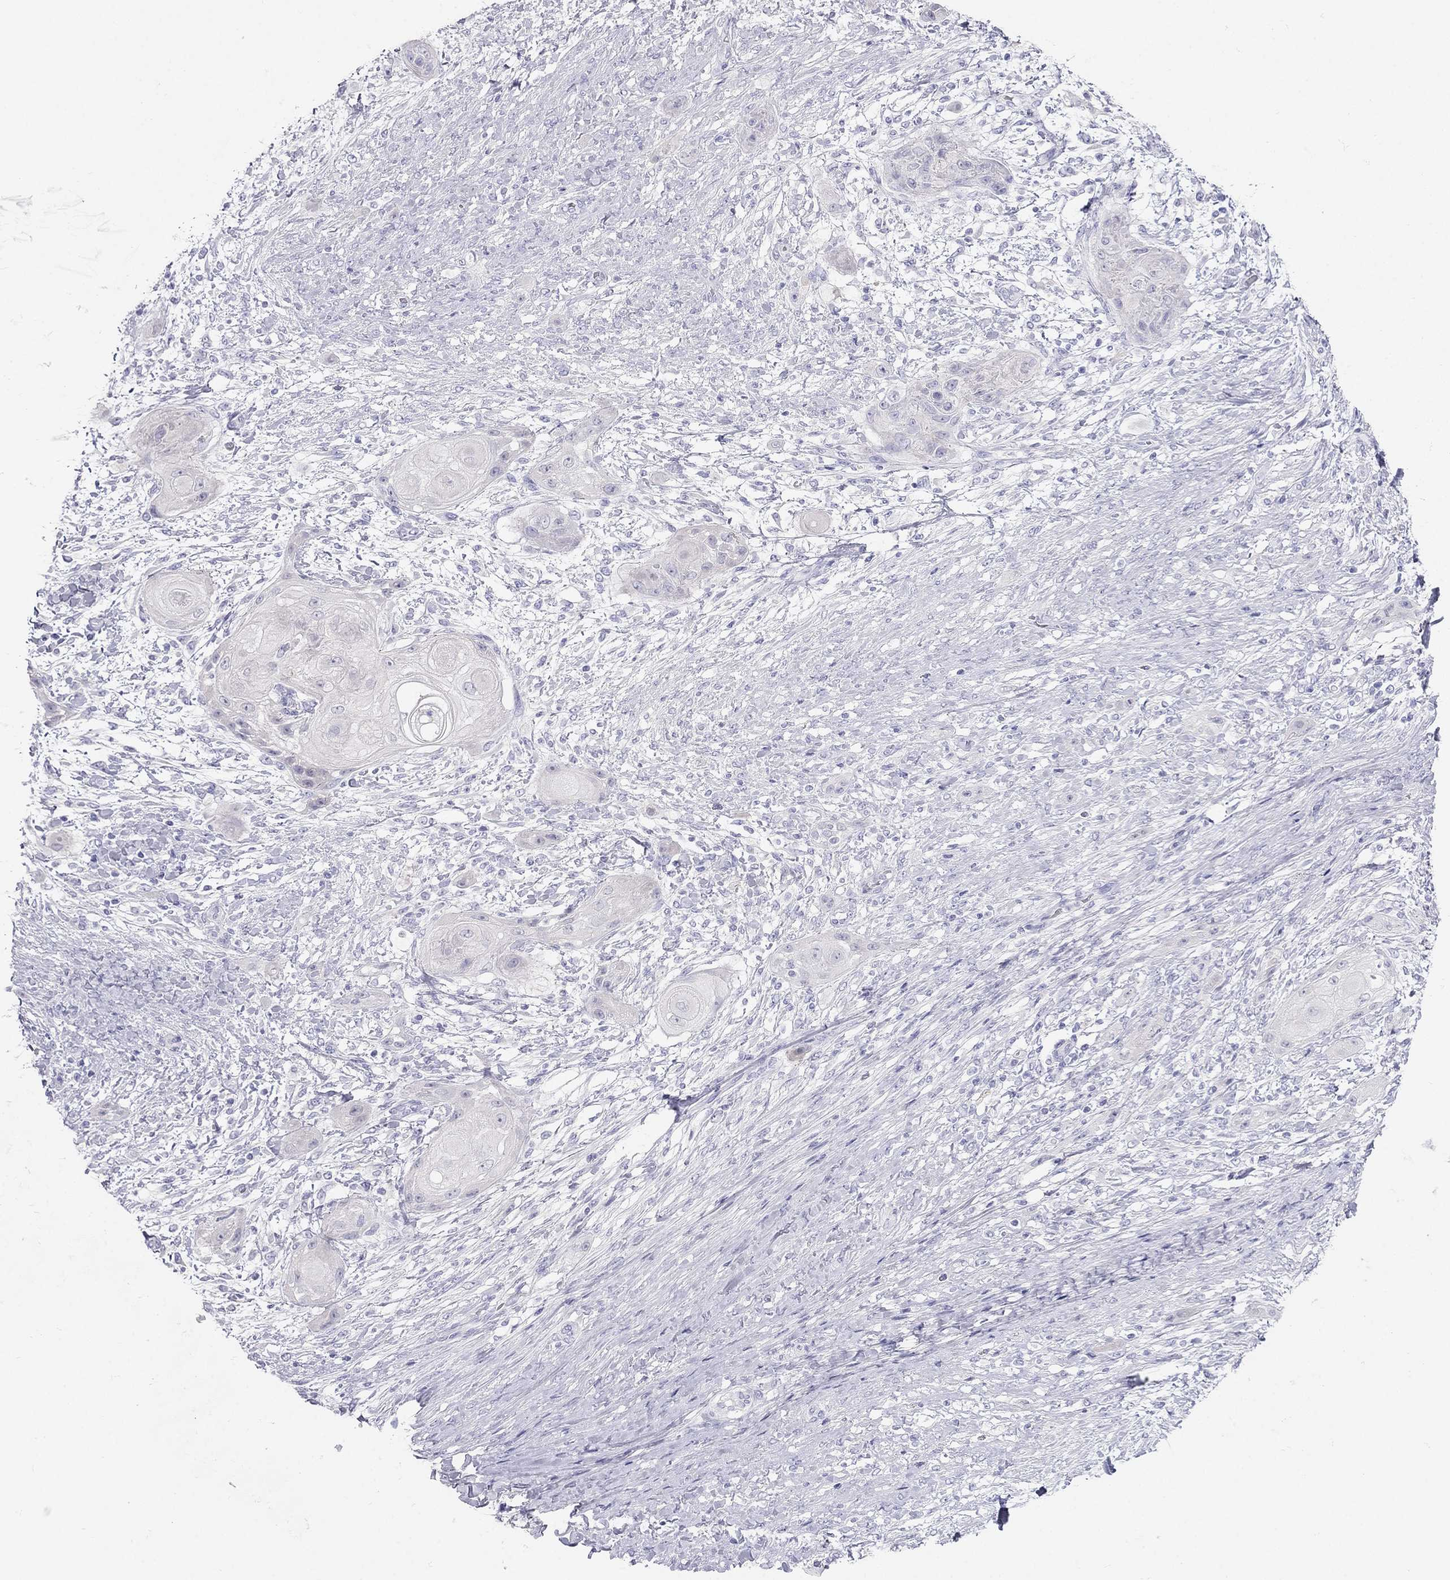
{"staining": {"intensity": "negative", "quantity": "none", "location": "none"}, "tissue": "skin cancer", "cell_type": "Tumor cells", "image_type": "cancer", "snomed": [{"axis": "morphology", "description": "Squamous cell carcinoma, NOS"}, {"axis": "topography", "description": "Skin"}], "caption": "This micrograph is of skin cancer stained with IHC to label a protein in brown with the nuclei are counter-stained blue. There is no positivity in tumor cells.", "gene": "RFLNA", "patient": {"sex": "male", "age": 62}}